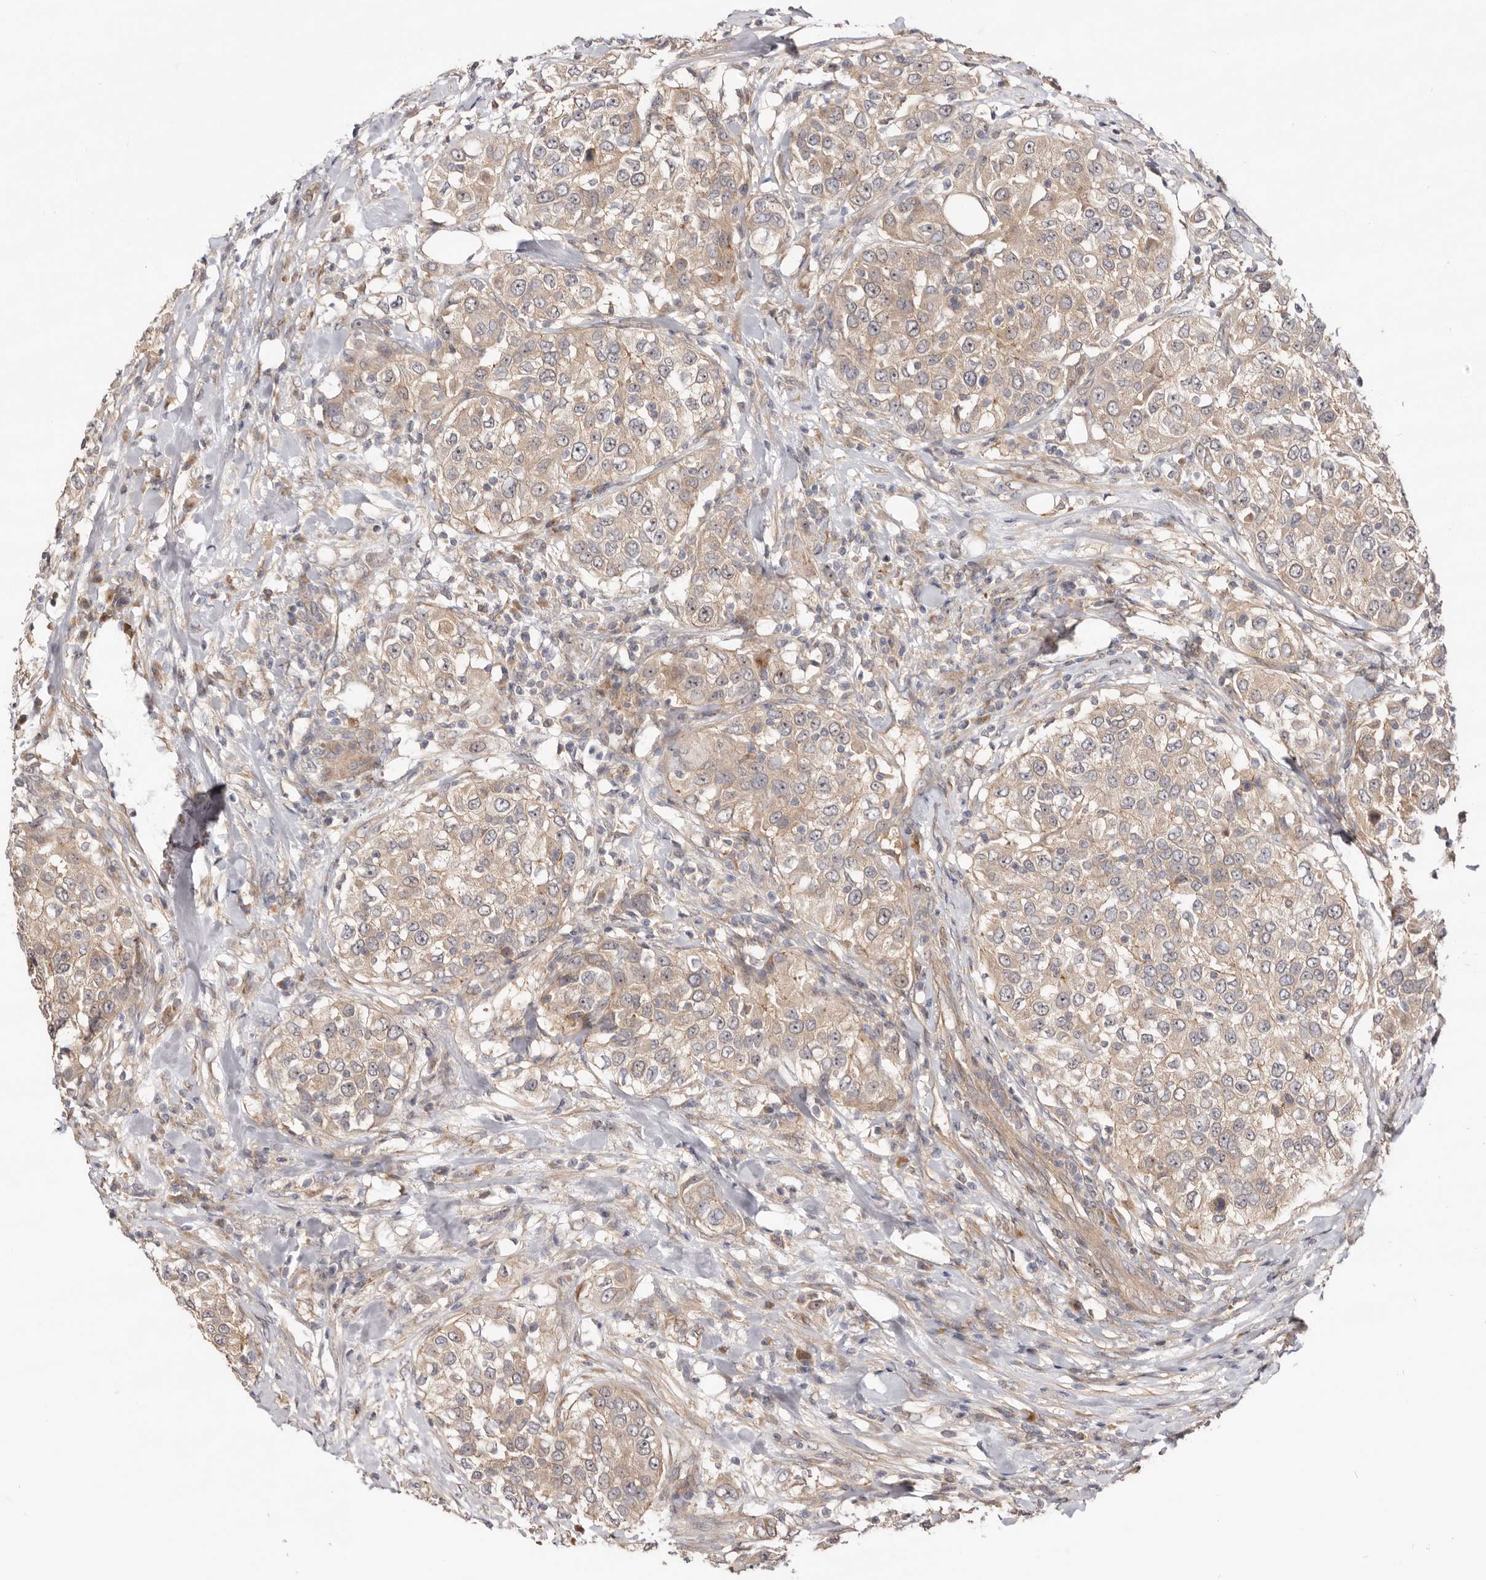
{"staining": {"intensity": "weak", "quantity": ">75%", "location": "cytoplasmic/membranous"}, "tissue": "urothelial cancer", "cell_type": "Tumor cells", "image_type": "cancer", "snomed": [{"axis": "morphology", "description": "Urothelial carcinoma, High grade"}, {"axis": "topography", "description": "Urinary bladder"}], "caption": "Protein analysis of urothelial cancer tissue reveals weak cytoplasmic/membranous positivity in about >75% of tumor cells.", "gene": "GPATCH4", "patient": {"sex": "female", "age": 80}}